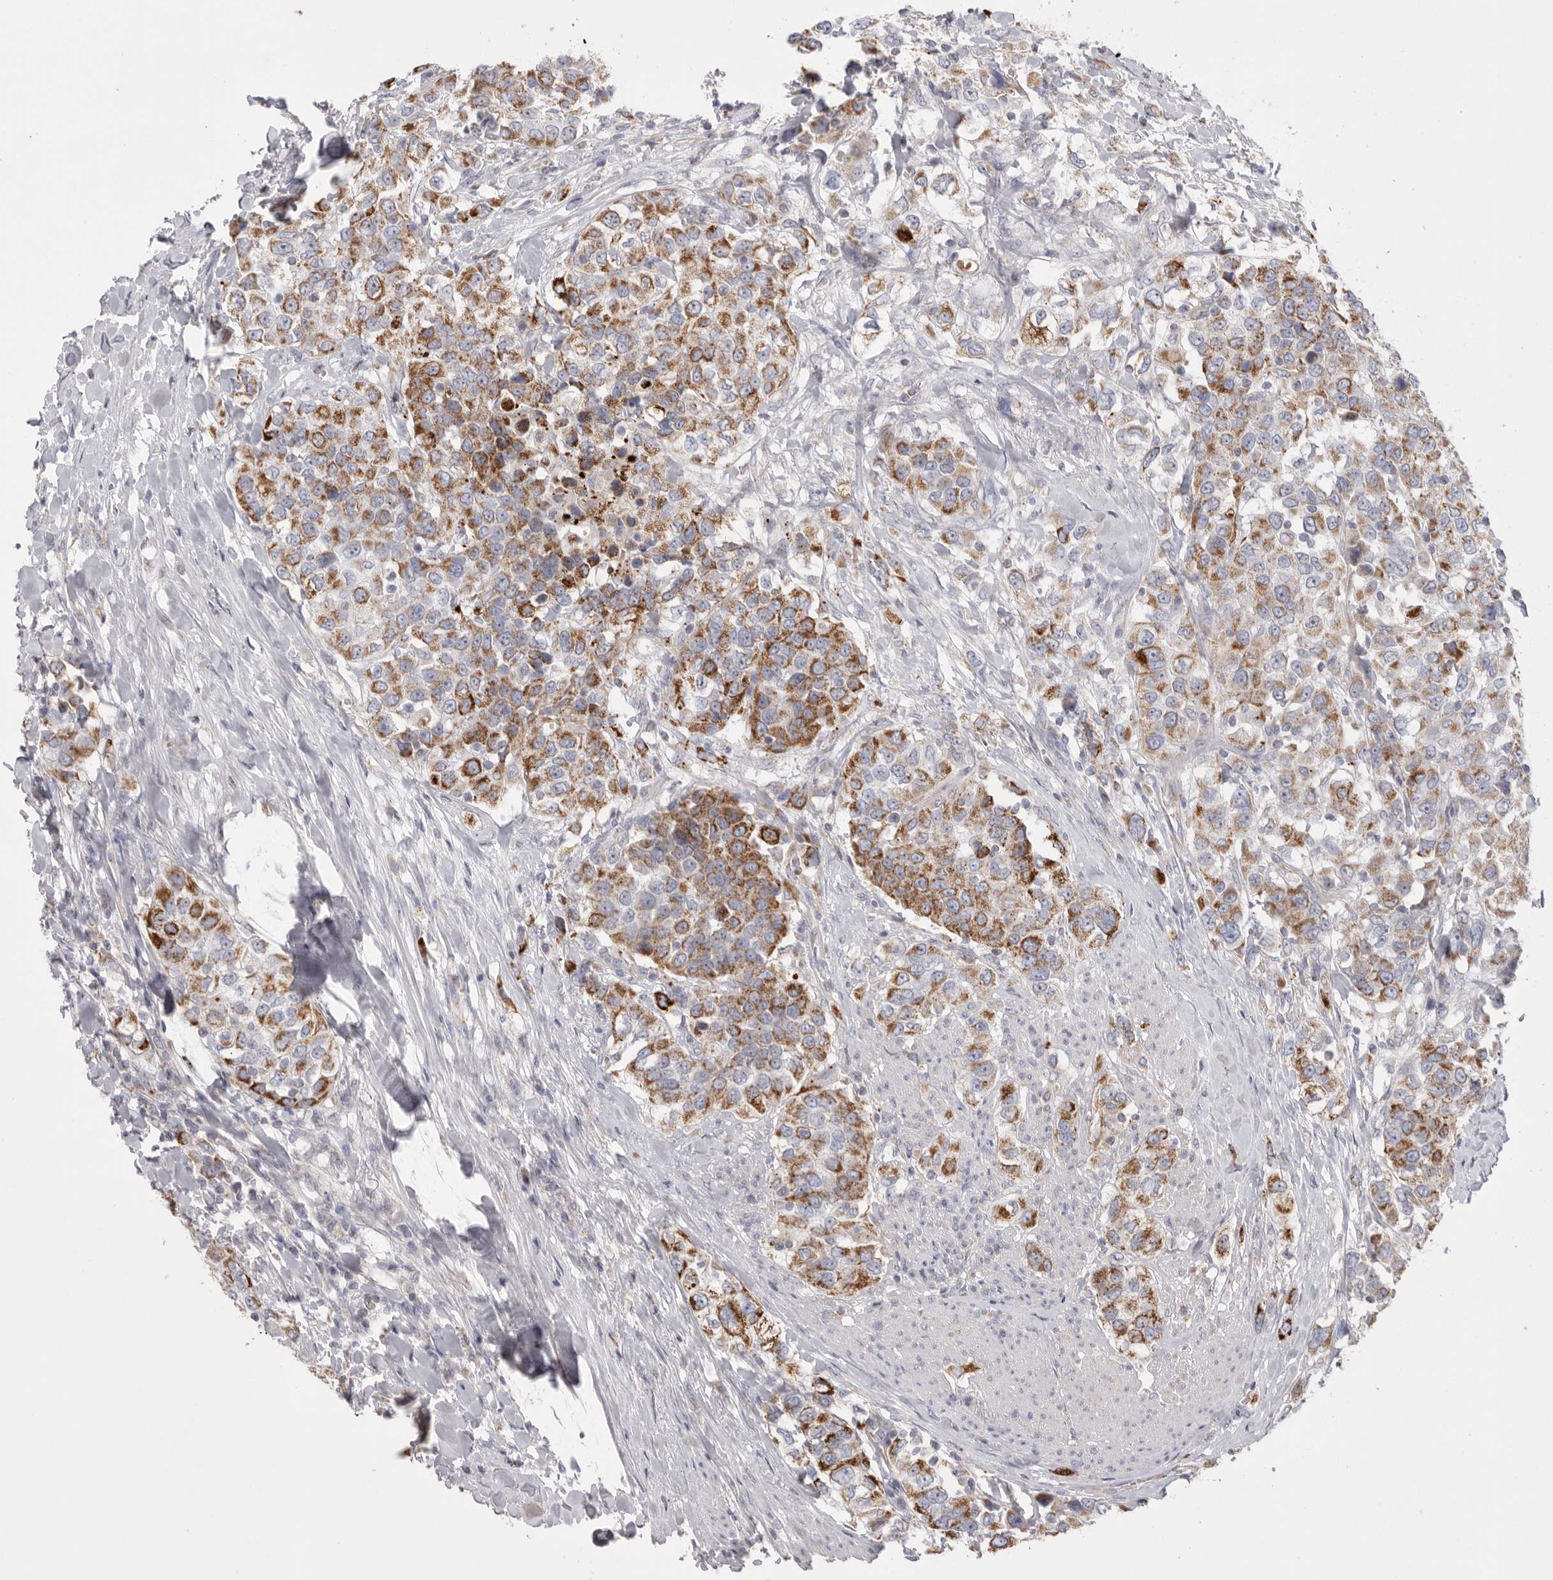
{"staining": {"intensity": "moderate", "quantity": "25%-75%", "location": "cytoplasmic/membranous"}, "tissue": "urothelial cancer", "cell_type": "Tumor cells", "image_type": "cancer", "snomed": [{"axis": "morphology", "description": "Urothelial carcinoma, High grade"}, {"axis": "topography", "description": "Urinary bladder"}], "caption": "IHC (DAB (3,3'-diaminobenzidine)) staining of human urothelial carcinoma (high-grade) demonstrates moderate cytoplasmic/membranous protein expression in approximately 25%-75% of tumor cells. (DAB (3,3'-diaminobenzidine) IHC, brown staining for protein, blue staining for nuclei).", "gene": "VDAC3", "patient": {"sex": "female", "age": 80}}